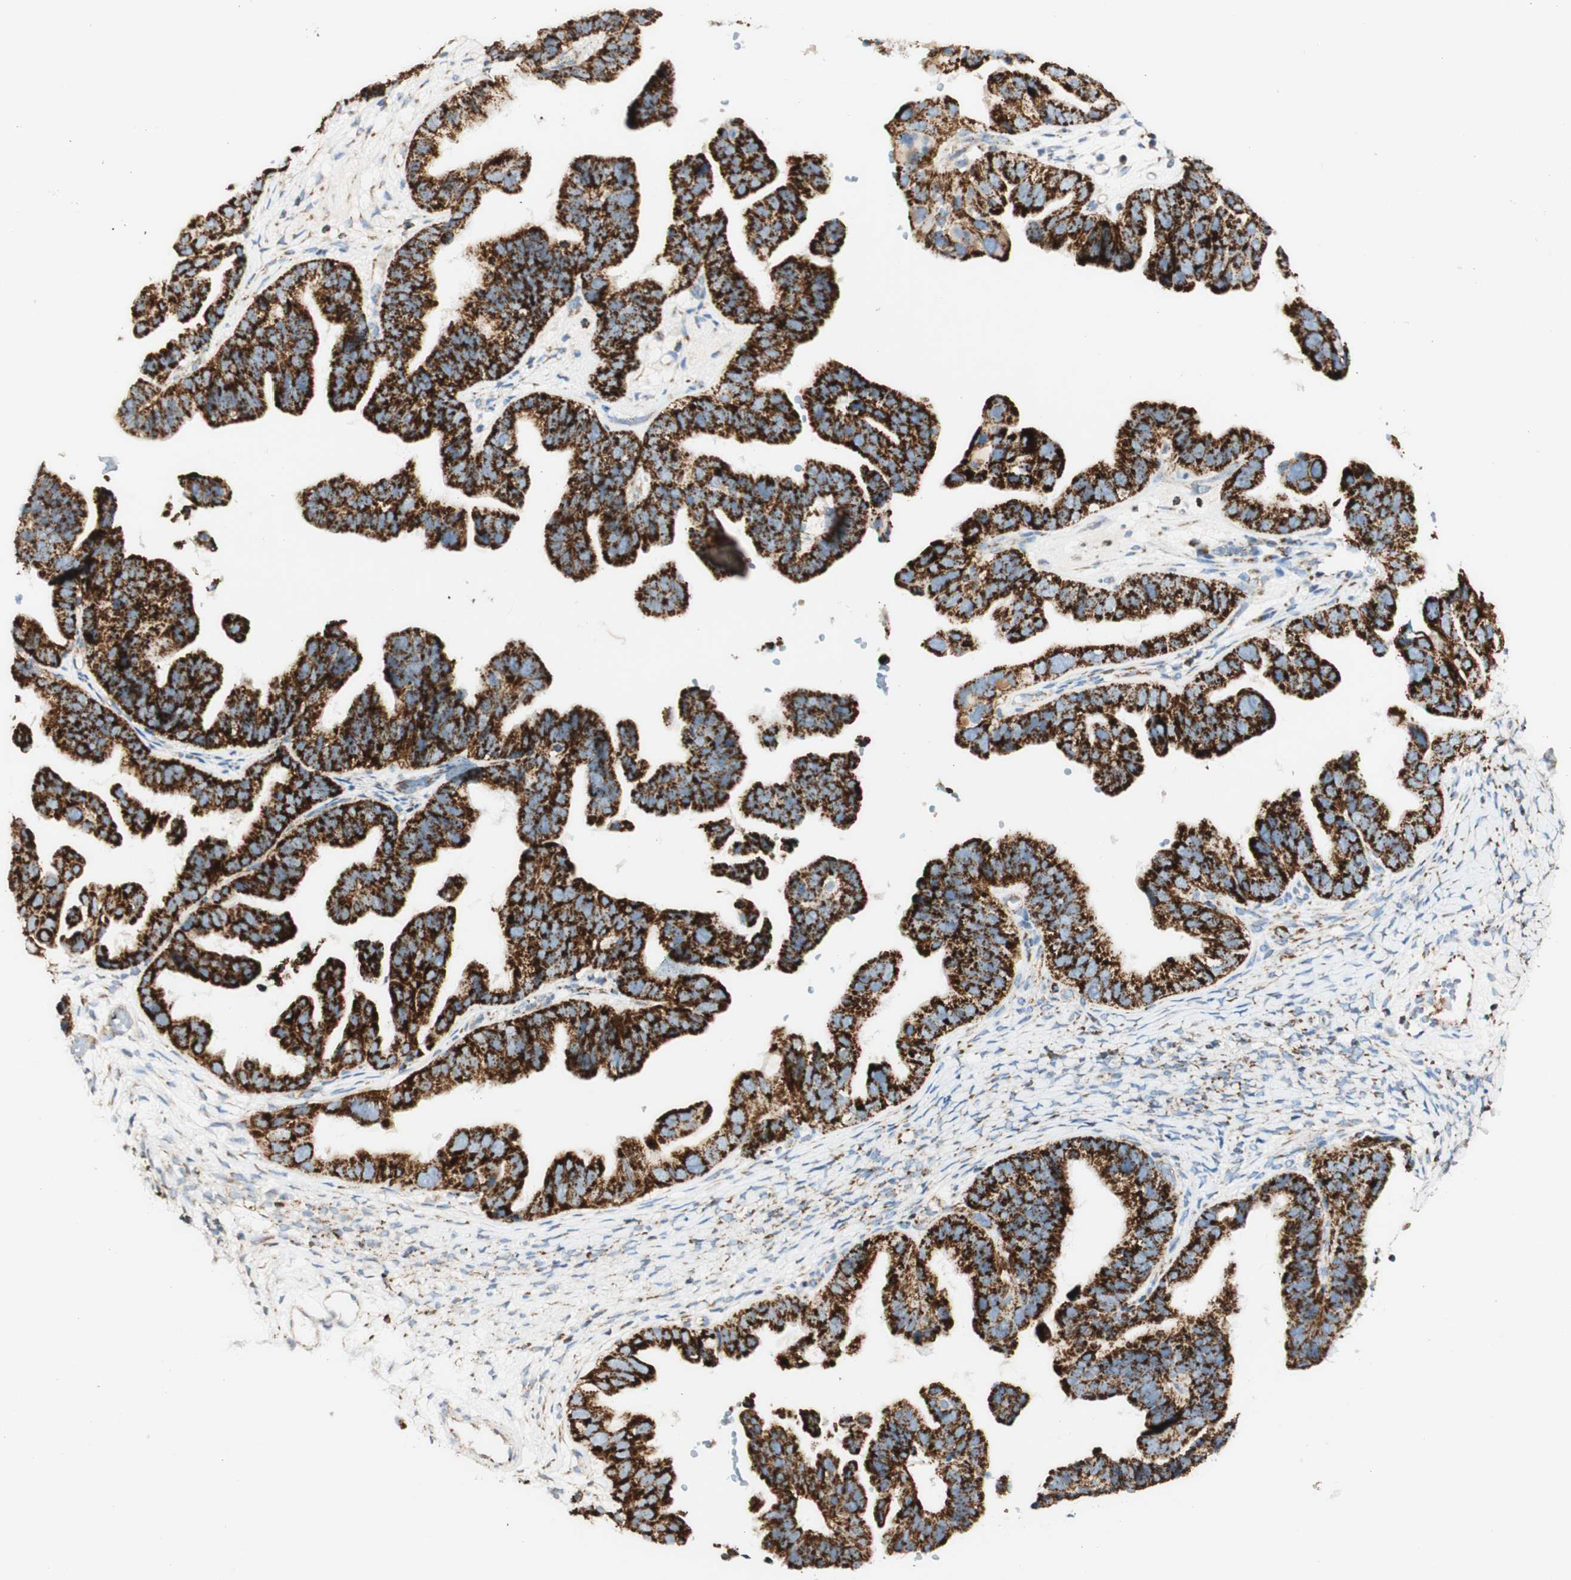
{"staining": {"intensity": "strong", "quantity": ">75%", "location": "cytoplasmic/membranous"}, "tissue": "ovarian cancer", "cell_type": "Tumor cells", "image_type": "cancer", "snomed": [{"axis": "morphology", "description": "Cystadenocarcinoma, serous, NOS"}, {"axis": "topography", "description": "Ovary"}], "caption": "Immunohistochemical staining of human ovarian serous cystadenocarcinoma displays high levels of strong cytoplasmic/membranous protein staining in approximately >75% of tumor cells. The staining was performed using DAB (3,3'-diaminobenzidine) to visualize the protein expression in brown, while the nuclei were stained in blue with hematoxylin (Magnification: 20x).", "gene": "OXCT1", "patient": {"sex": "female", "age": 56}}